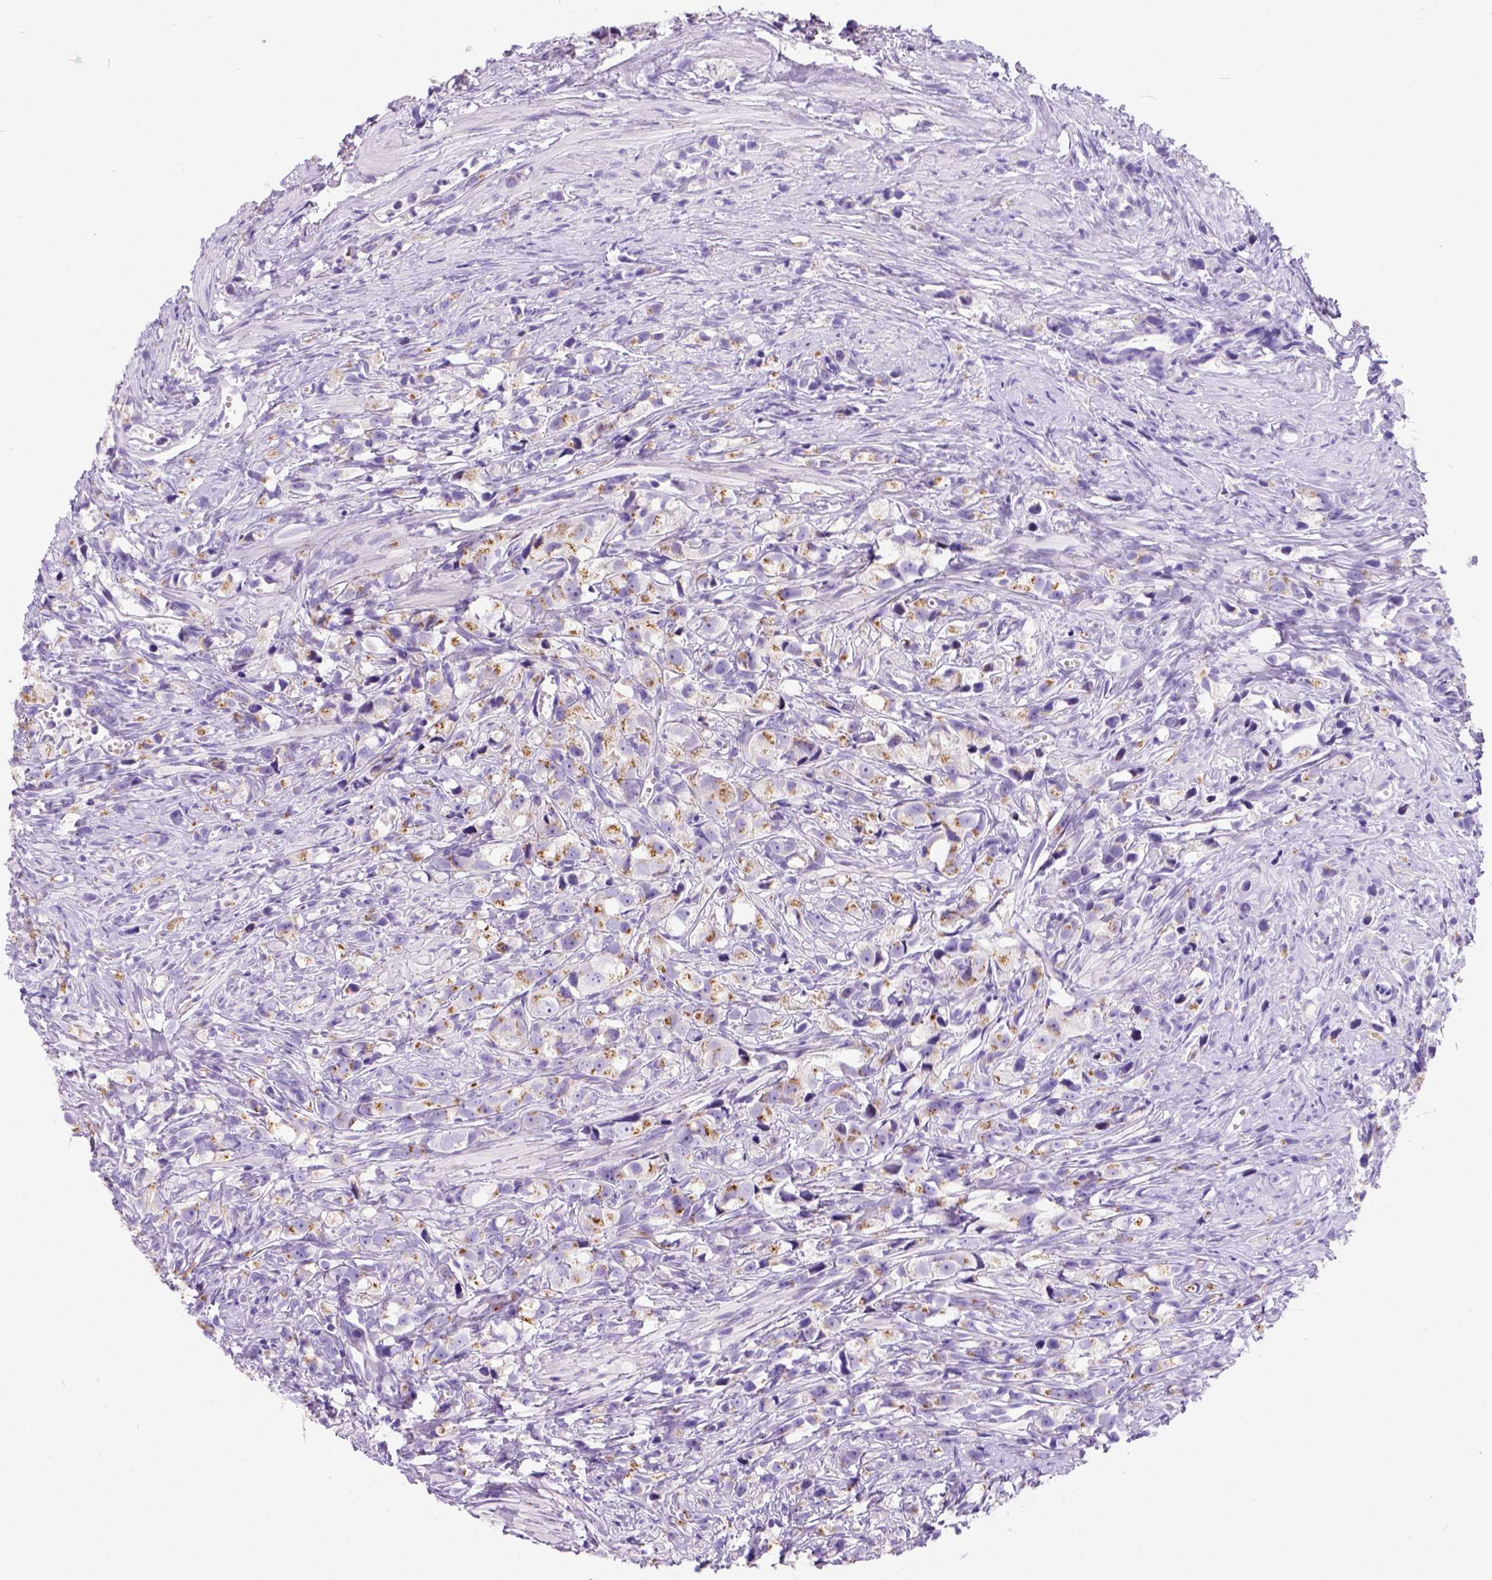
{"staining": {"intensity": "moderate", "quantity": ">75%", "location": "cytoplasmic/membranous"}, "tissue": "prostate cancer", "cell_type": "Tumor cells", "image_type": "cancer", "snomed": [{"axis": "morphology", "description": "Adenocarcinoma, High grade"}, {"axis": "topography", "description": "Prostate"}], "caption": "A histopathology image of human adenocarcinoma (high-grade) (prostate) stained for a protein displays moderate cytoplasmic/membranous brown staining in tumor cells. (IHC, brightfield microscopy, high magnification).", "gene": "PHF7", "patient": {"sex": "male", "age": 75}}